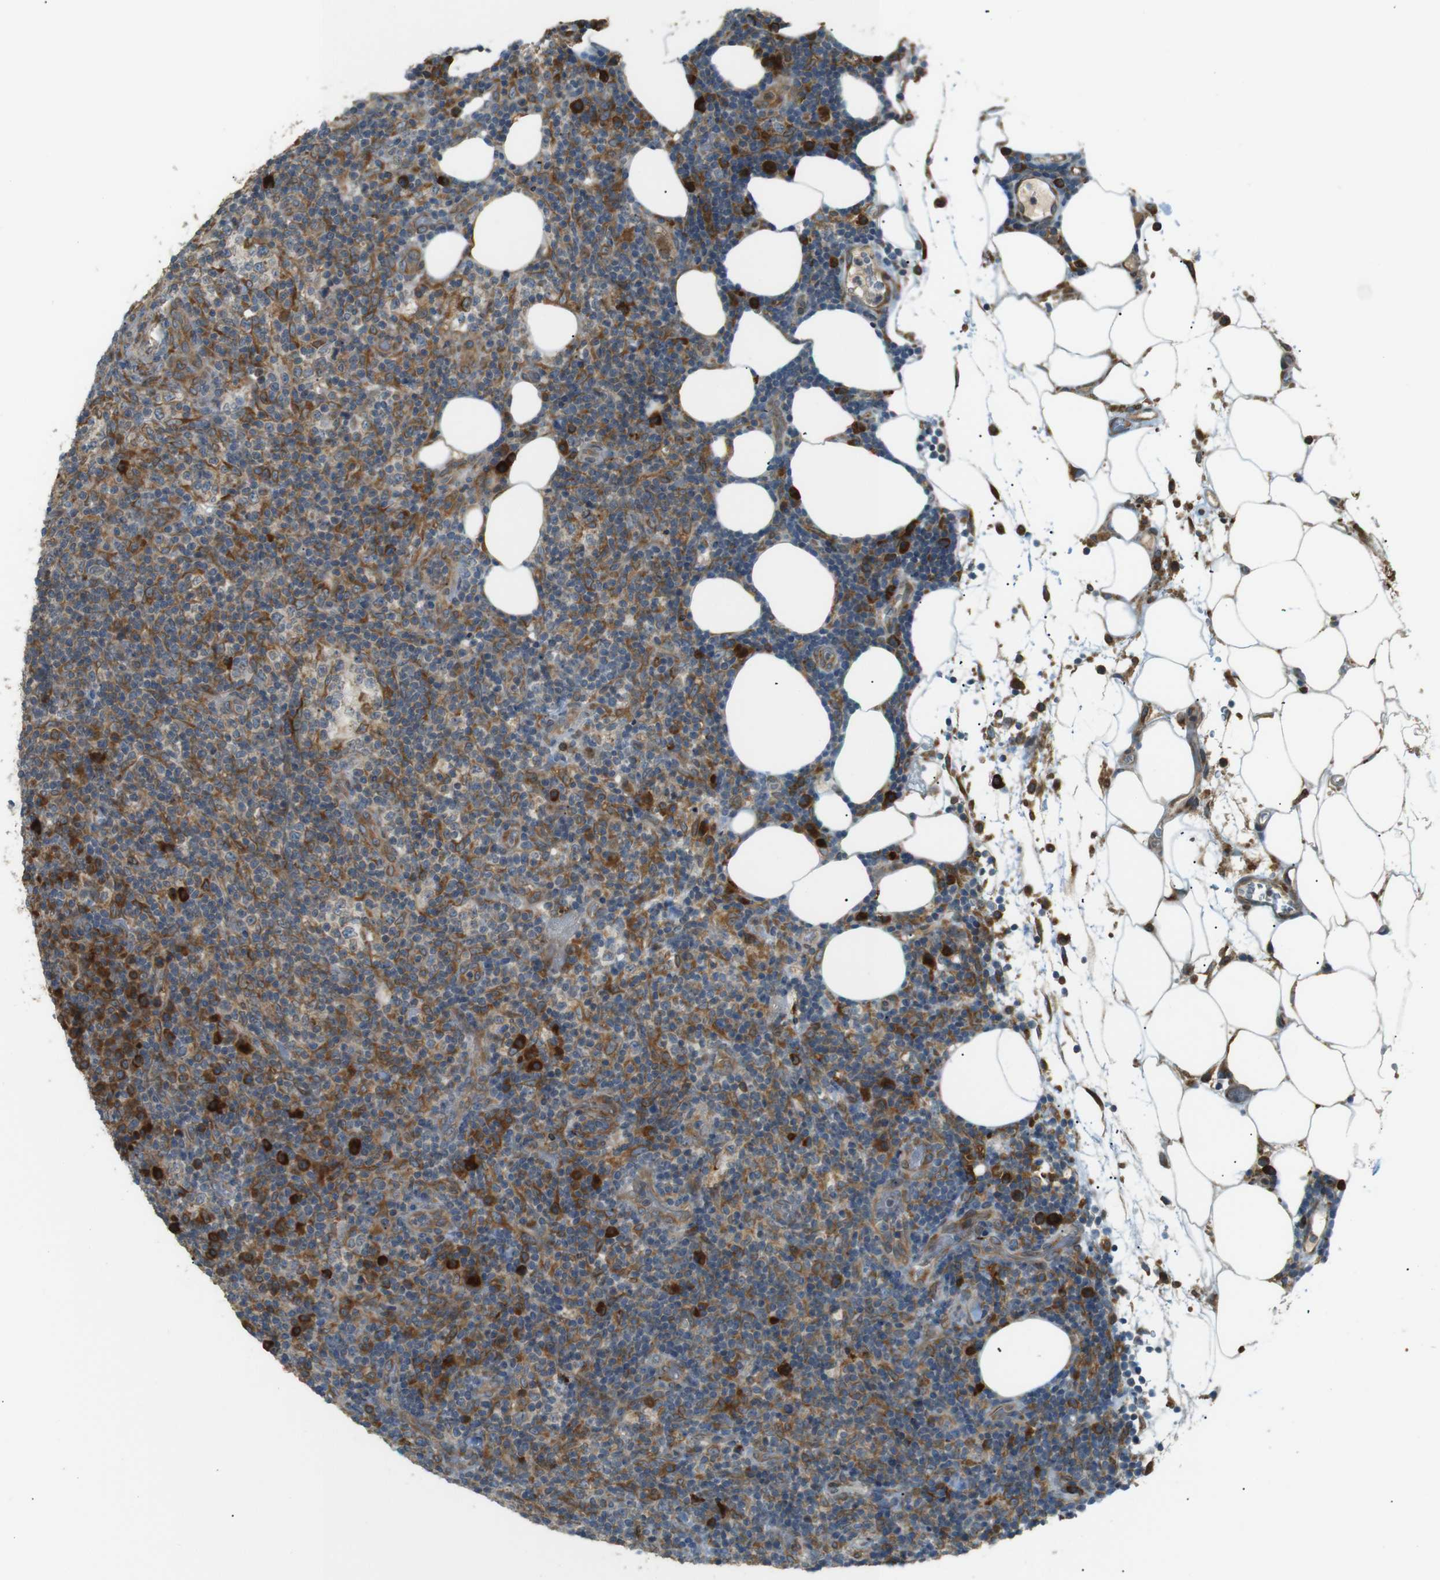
{"staining": {"intensity": "moderate", "quantity": "25%-75%", "location": "cytoplasmic/membranous"}, "tissue": "lymphoma", "cell_type": "Tumor cells", "image_type": "cancer", "snomed": [{"axis": "morphology", "description": "Malignant lymphoma, non-Hodgkin's type, High grade"}, {"axis": "topography", "description": "Lymph node"}], "caption": "Lymphoma stained with a protein marker reveals moderate staining in tumor cells.", "gene": "TMED4", "patient": {"sex": "female", "age": 76}}